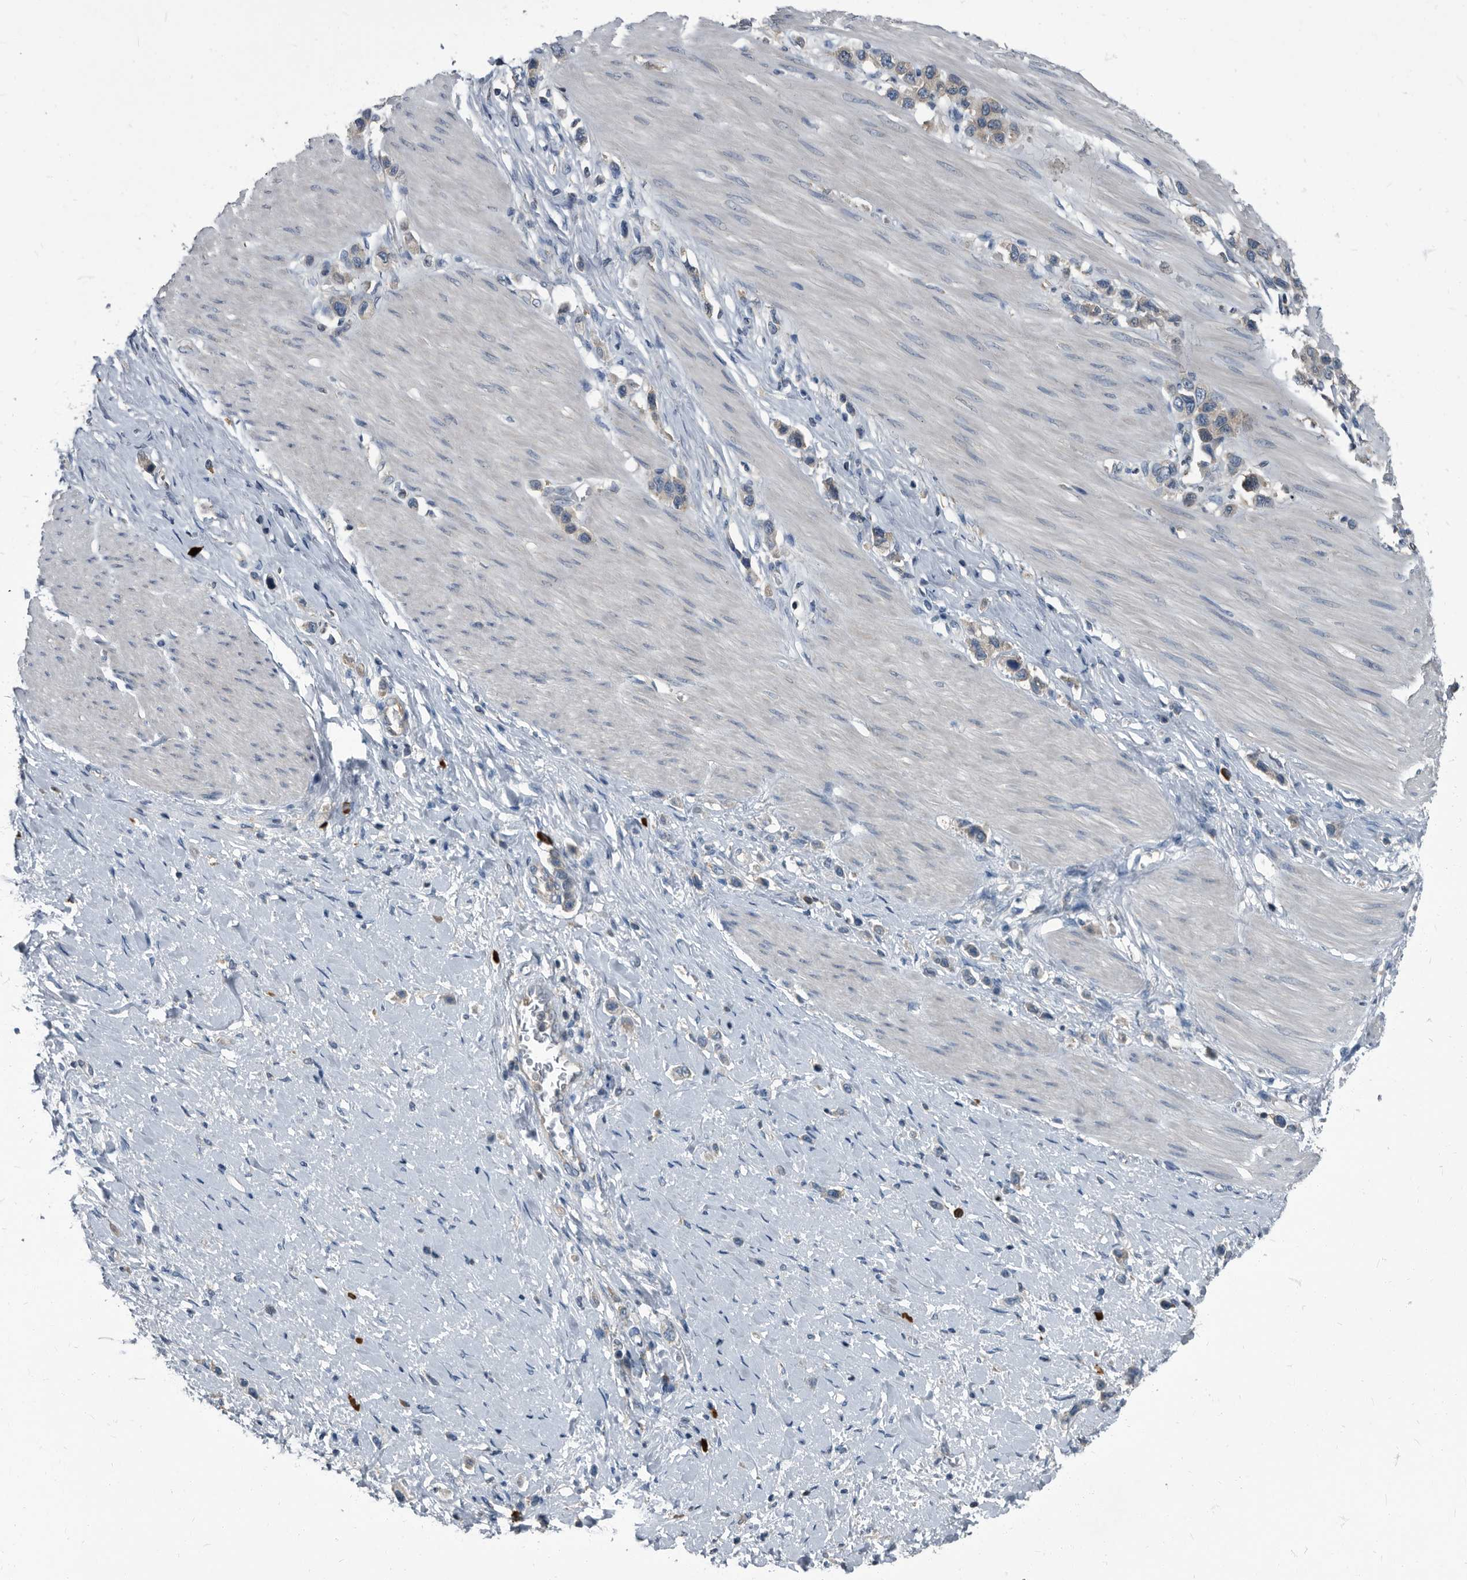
{"staining": {"intensity": "negative", "quantity": "none", "location": "none"}, "tissue": "stomach cancer", "cell_type": "Tumor cells", "image_type": "cancer", "snomed": [{"axis": "morphology", "description": "Adenocarcinoma, NOS"}, {"axis": "topography", "description": "Stomach"}], "caption": "Micrograph shows no significant protein staining in tumor cells of stomach adenocarcinoma.", "gene": "CDV3", "patient": {"sex": "female", "age": 65}}